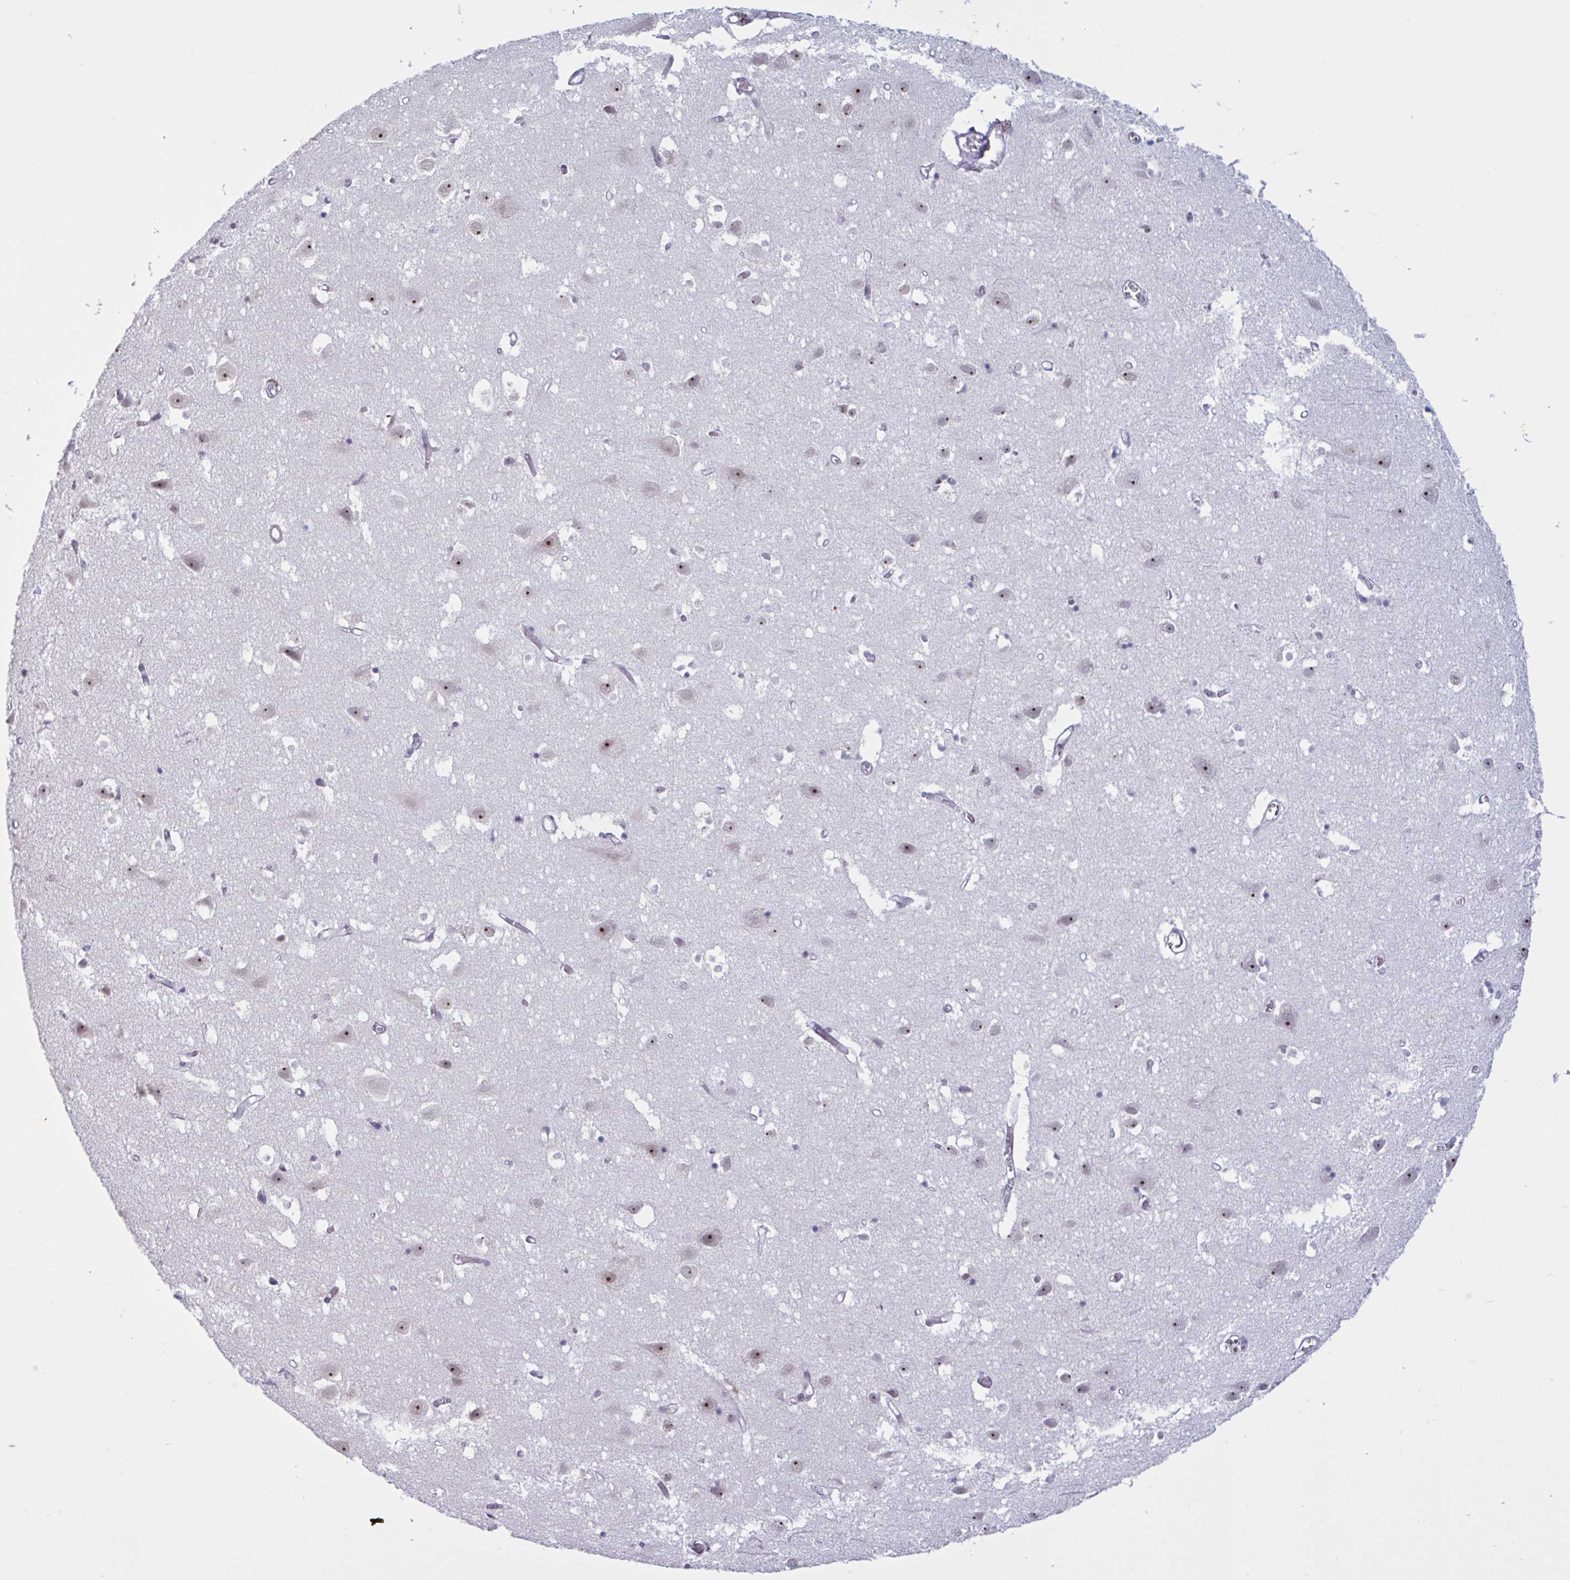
{"staining": {"intensity": "negative", "quantity": "none", "location": "none"}, "tissue": "cerebral cortex", "cell_type": "Endothelial cells", "image_type": "normal", "snomed": [{"axis": "morphology", "description": "Normal tissue, NOS"}, {"axis": "topography", "description": "Cerebral cortex"}], "caption": "Immunohistochemistry (IHC) of normal human cerebral cortex displays no staining in endothelial cells.", "gene": "PRMT6", "patient": {"sex": "male", "age": 70}}